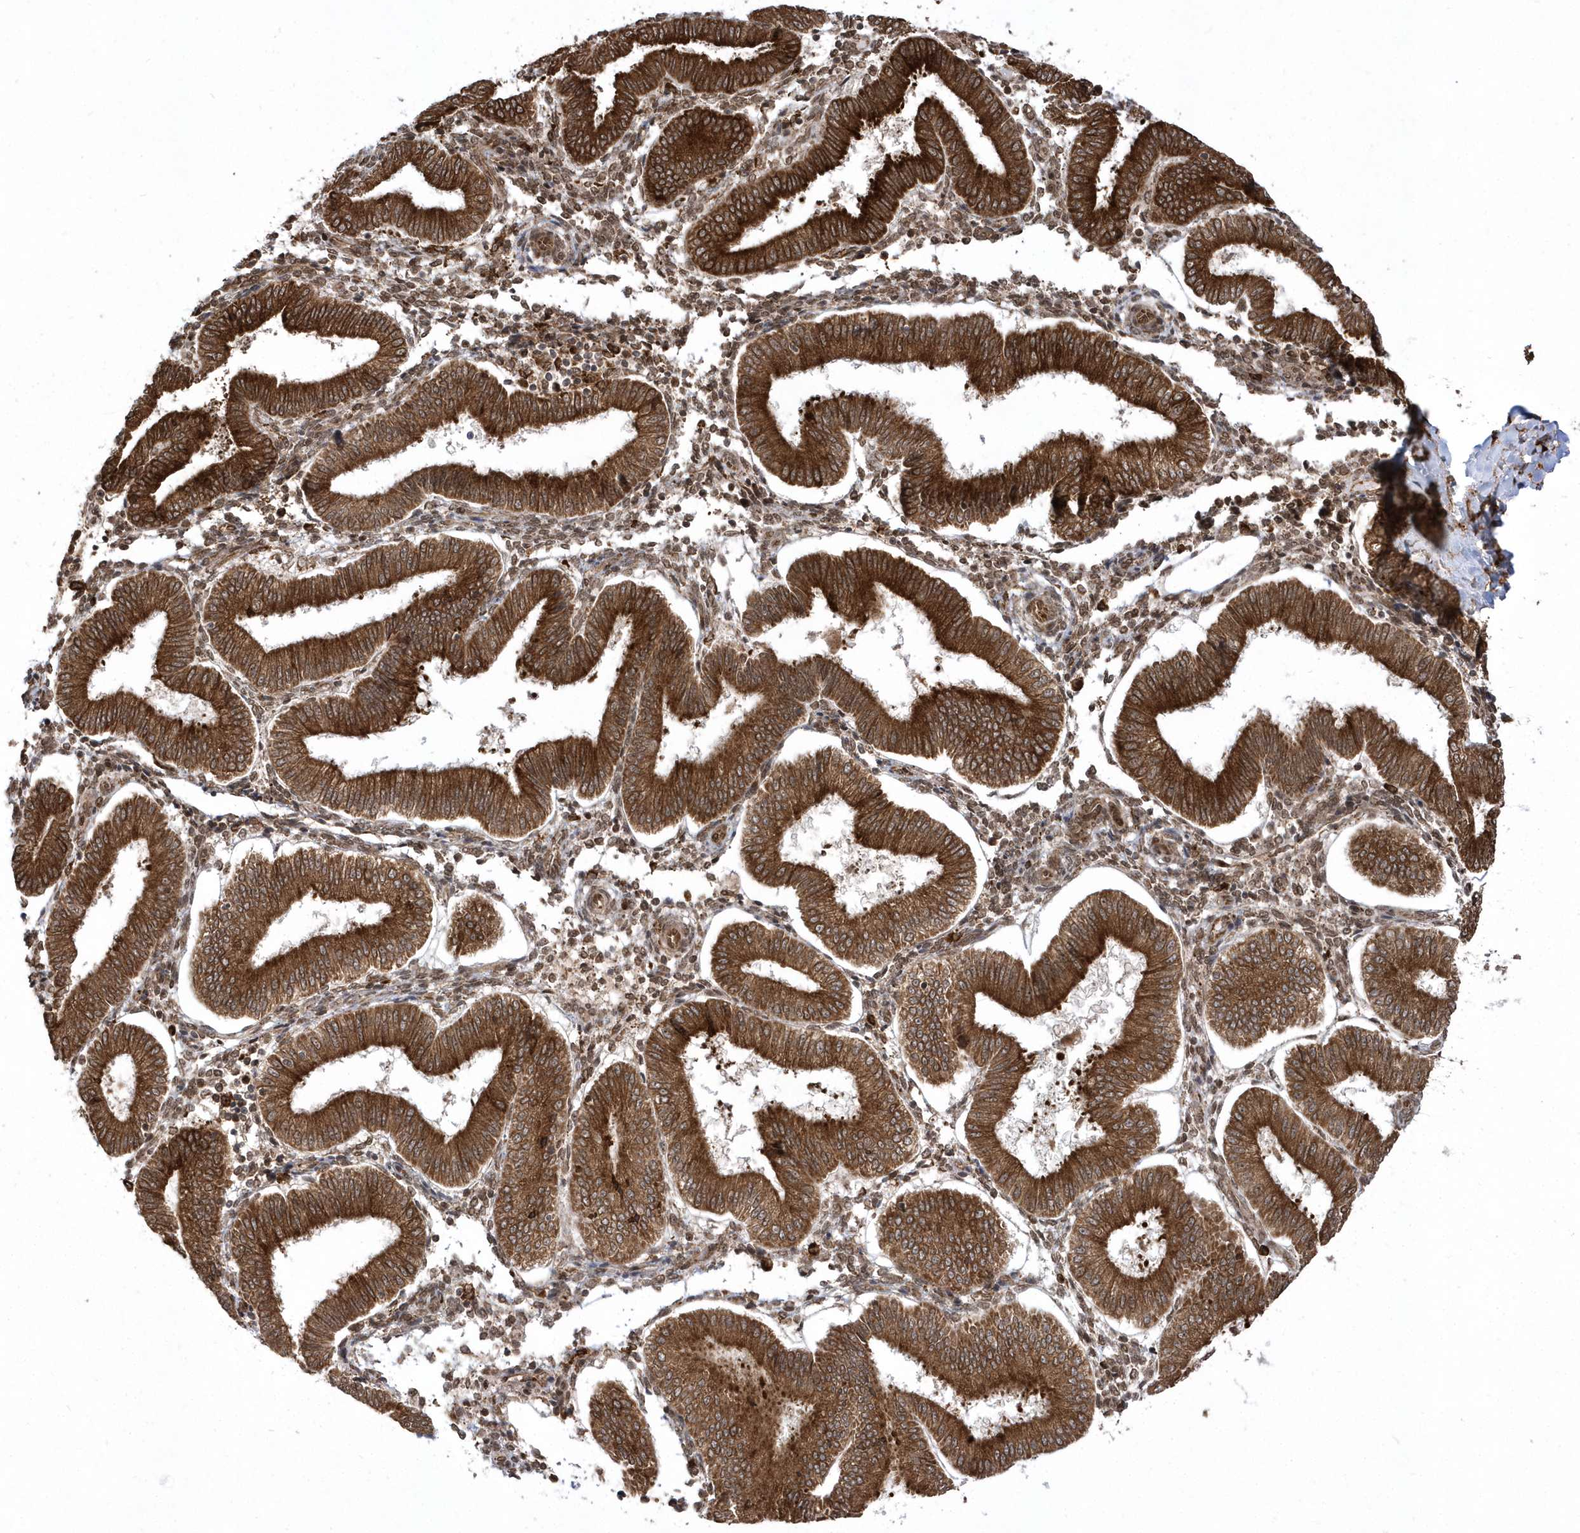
{"staining": {"intensity": "moderate", "quantity": ">75%", "location": "cytoplasmic/membranous"}, "tissue": "endometrium", "cell_type": "Cells in endometrial stroma", "image_type": "normal", "snomed": [{"axis": "morphology", "description": "Normal tissue, NOS"}, {"axis": "topography", "description": "Endometrium"}], "caption": "Moderate cytoplasmic/membranous expression for a protein is present in approximately >75% of cells in endometrial stroma of normal endometrium using immunohistochemistry.", "gene": "EPC2", "patient": {"sex": "female", "age": 39}}